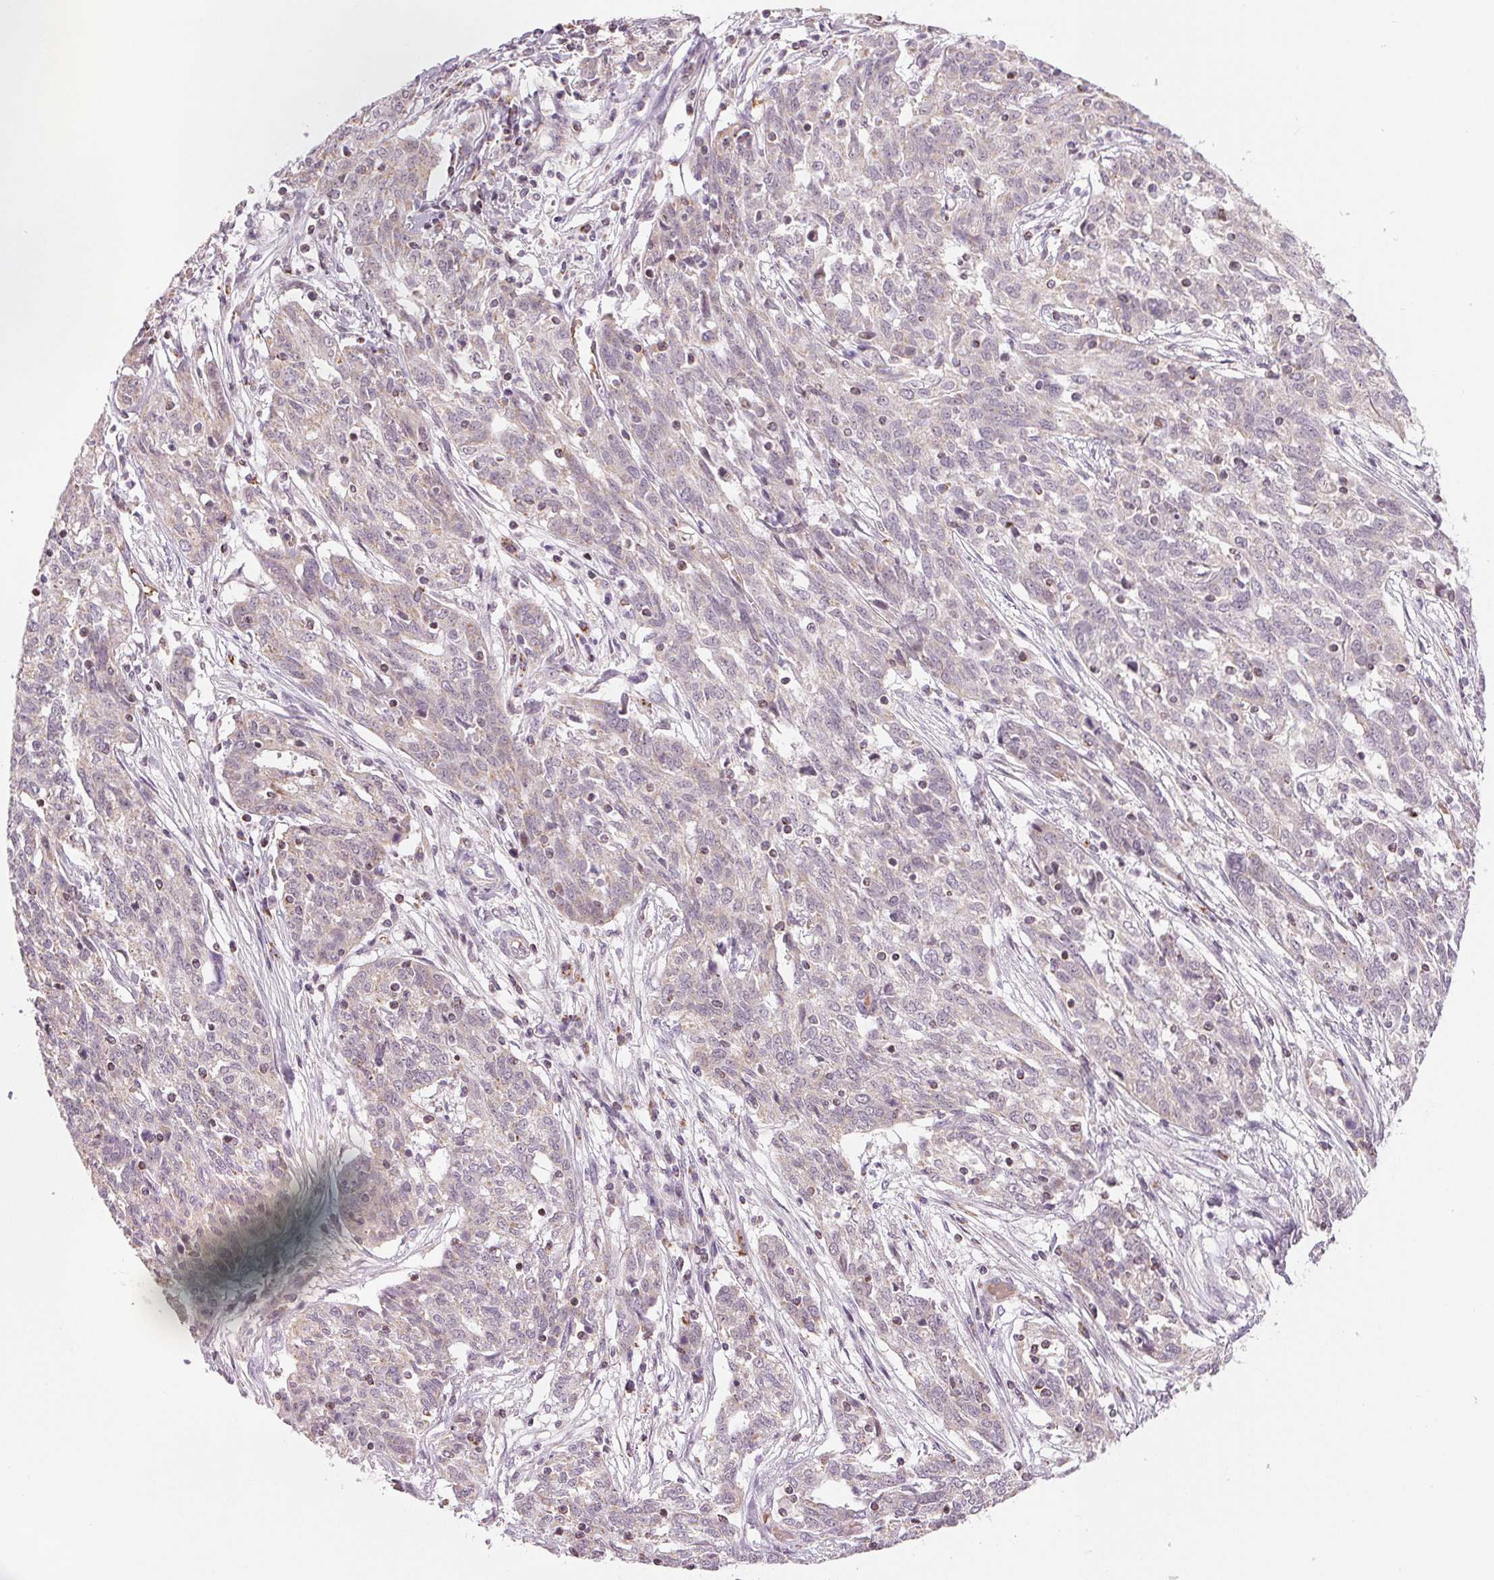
{"staining": {"intensity": "negative", "quantity": "none", "location": "none"}, "tissue": "ovarian cancer", "cell_type": "Tumor cells", "image_type": "cancer", "snomed": [{"axis": "morphology", "description": "Cystadenocarcinoma, serous, NOS"}, {"axis": "topography", "description": "Ovary"}], "caption": "This is an immunohistochemistry micrograph of human ovarian cancer (serous cystadenocarcinoma). There is no expression in tumor cells.", "gene": "HINT2", "patient": {"sex": "female", "age": 67}}